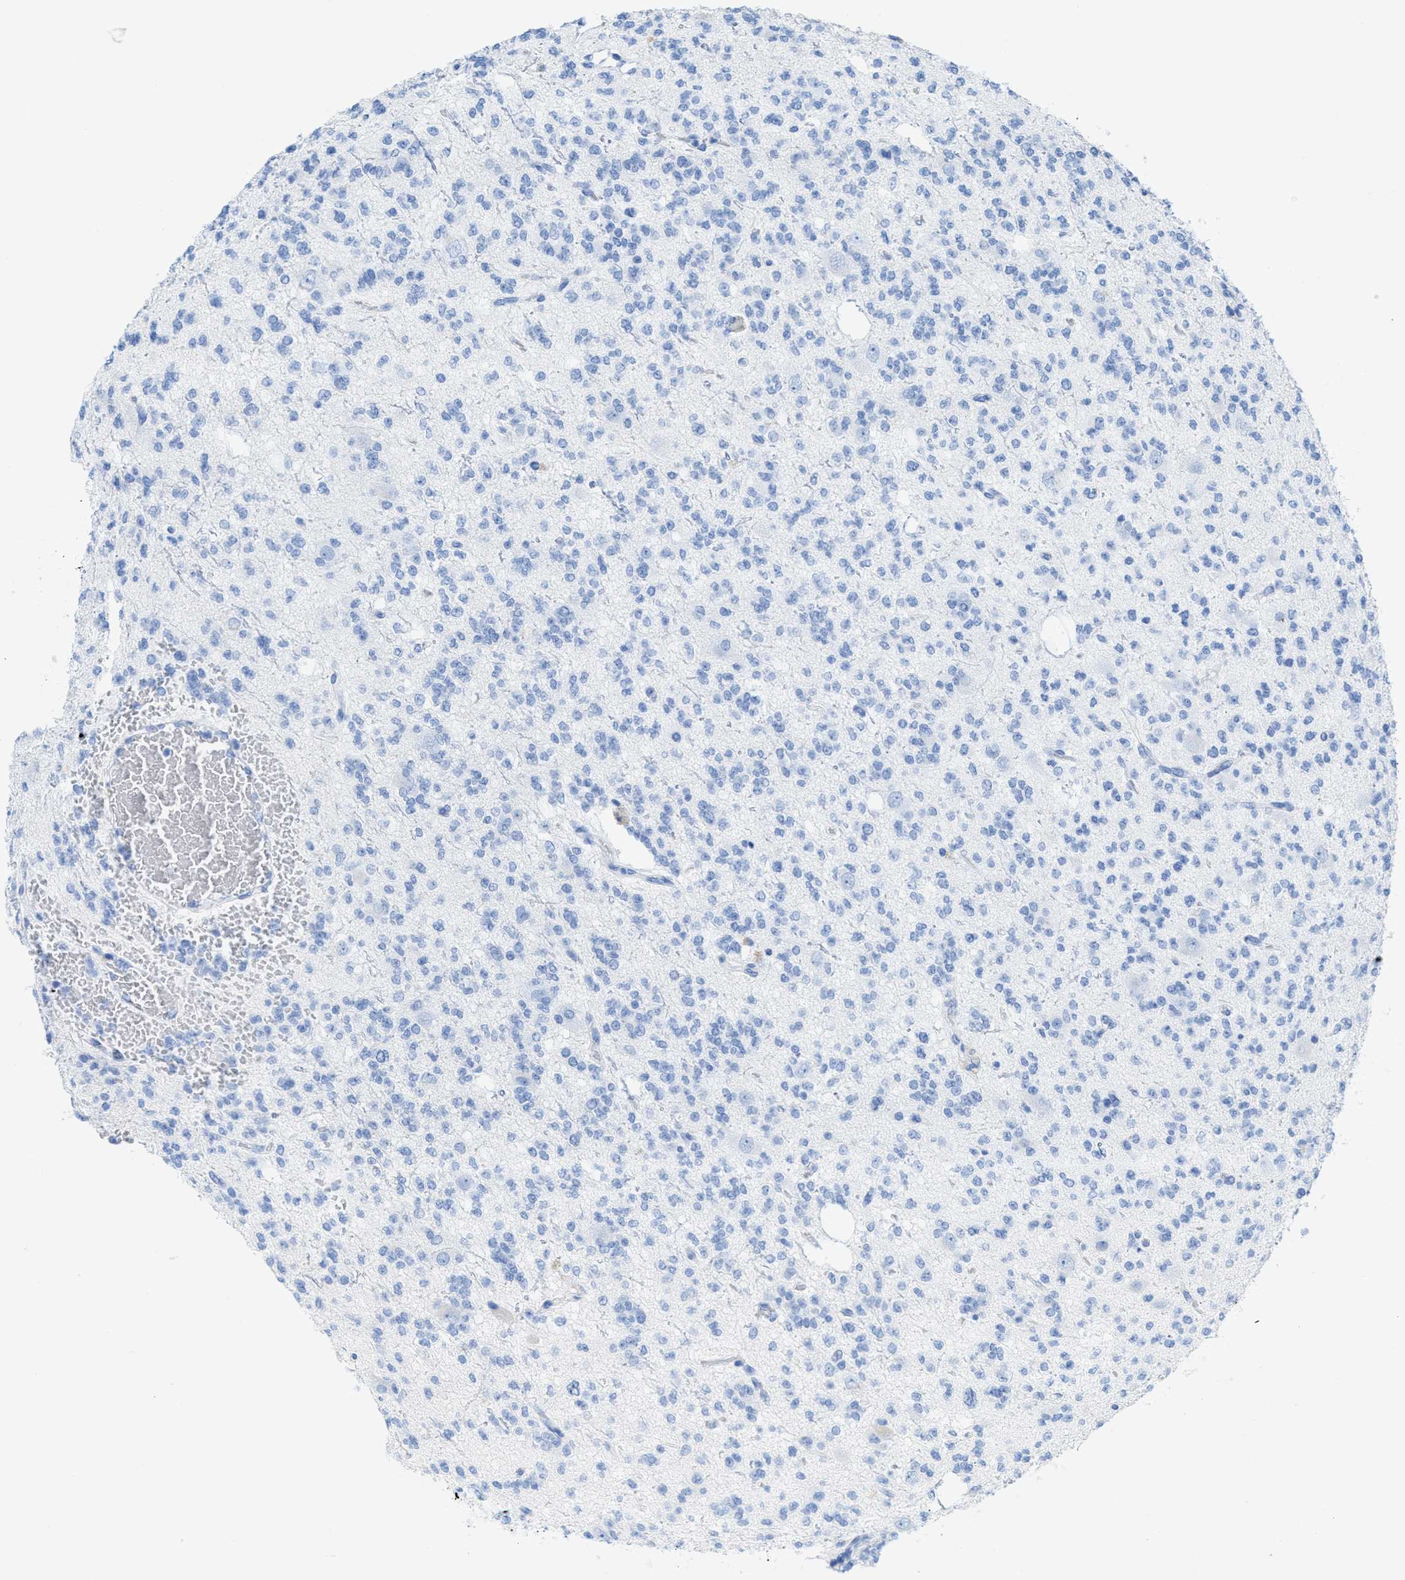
{"staining": {"intensity": "negative", "quantity": "none", "location": "none"}, "tissue": "glioma", "cell_type": "Tumor cells", "image_type": "cancer", "snomed": [{"axis": "morphology", "description": "Glioma, malignant, Low grade"}, {"axis": "topography", "description": "Brain"}], "caption": "Immunohistochemistry (IHC) image of neoplastic tissue: glioma stained with DAB reveals no significant protein positivity in tumor cells. (DAB immunohistochemistry, high magnification).", "gene": "ANKFN1", "patient": {"sex": "male", "age": 38}}